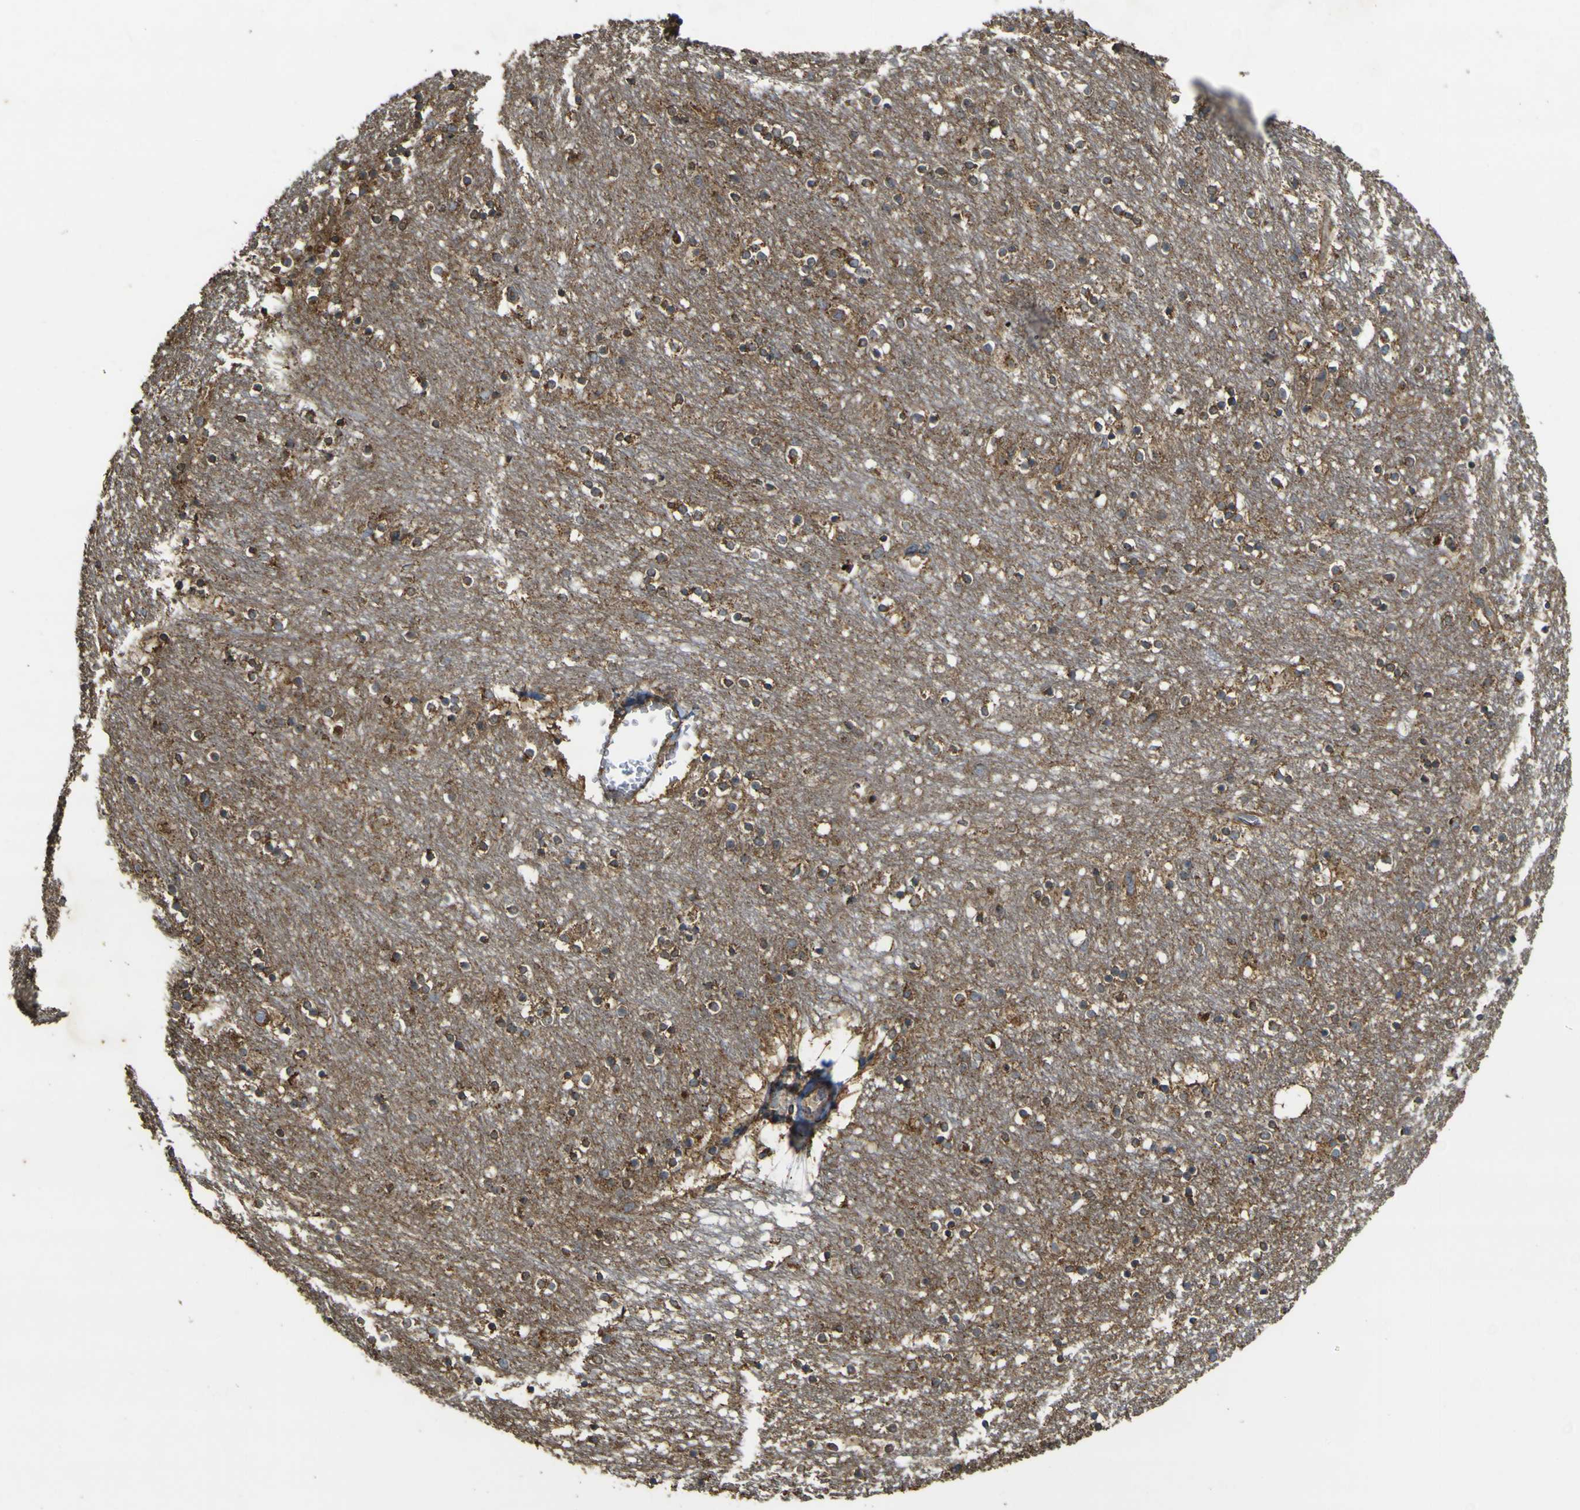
{"staining": {"intensity": "moderate", "quantity": "<25%", "location": "cytoplasmic/membranous"}, "tissue": "caudate", "cell_type": "Glial cells", "image_type": "normal", "snomed": [{"axis": "morphology", "description": "Normal tissue, NOS"}, {"axis": "topography", "description": "Lateral ventricle wall"}], "caption": "Benign caudate was stained to show a protein in brown. There is low levels of moderate cytoplasmic/membranous expression in about <25% of glial cells.", "gene": "ACSL3", "patient": {"sex": "female", "age": 54}}